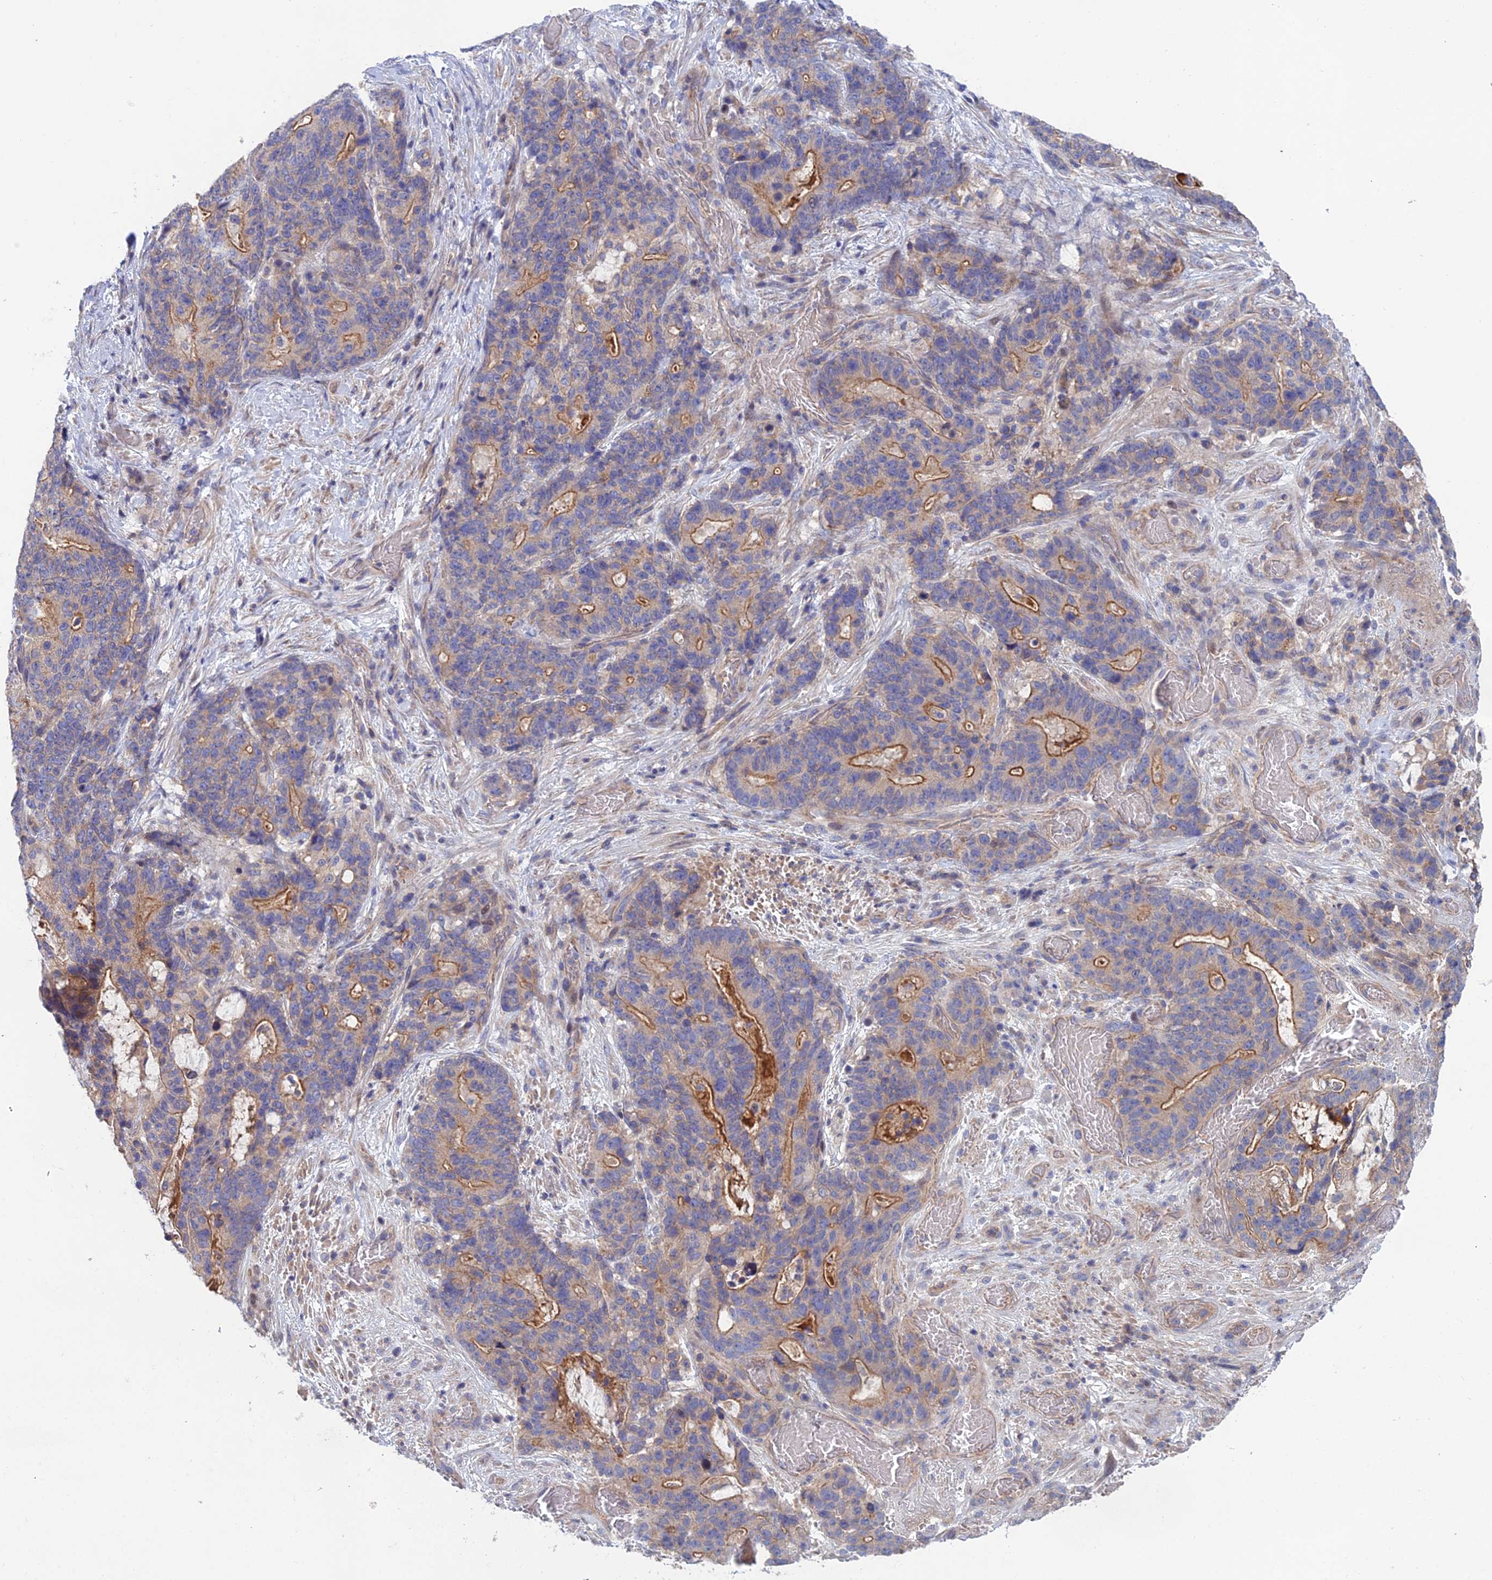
{"staining": {"intensity": "moderate", "quantity": "<25%", "location": "cytoplasmic/membranous"}, "tissue": "stomach cancer", "cell_type": "Tumor cells", "image_type": "cancer", "snomed": [{"axis": "morphology", "description": "Normal tissue, NOS"}, {"axis": "morphology", "description": "Adenocarcinoma, NOS"}, {"axis": "topography", "description": "Stomach"}], "caption": "Tumor cells display low levels of moderate cytoplasmic/membranous staining in approximately <25% of cells in human stomach adenocarcinoma. The staining was performed using DAB (3,3'-diaminobenzidine) to visualize the protein expression in brown, while the nuclei were stained in blue with hematoxylin (Magnification: 20x).", "gene": "USP37", "patient": {"sex": "female", "age": 64}}